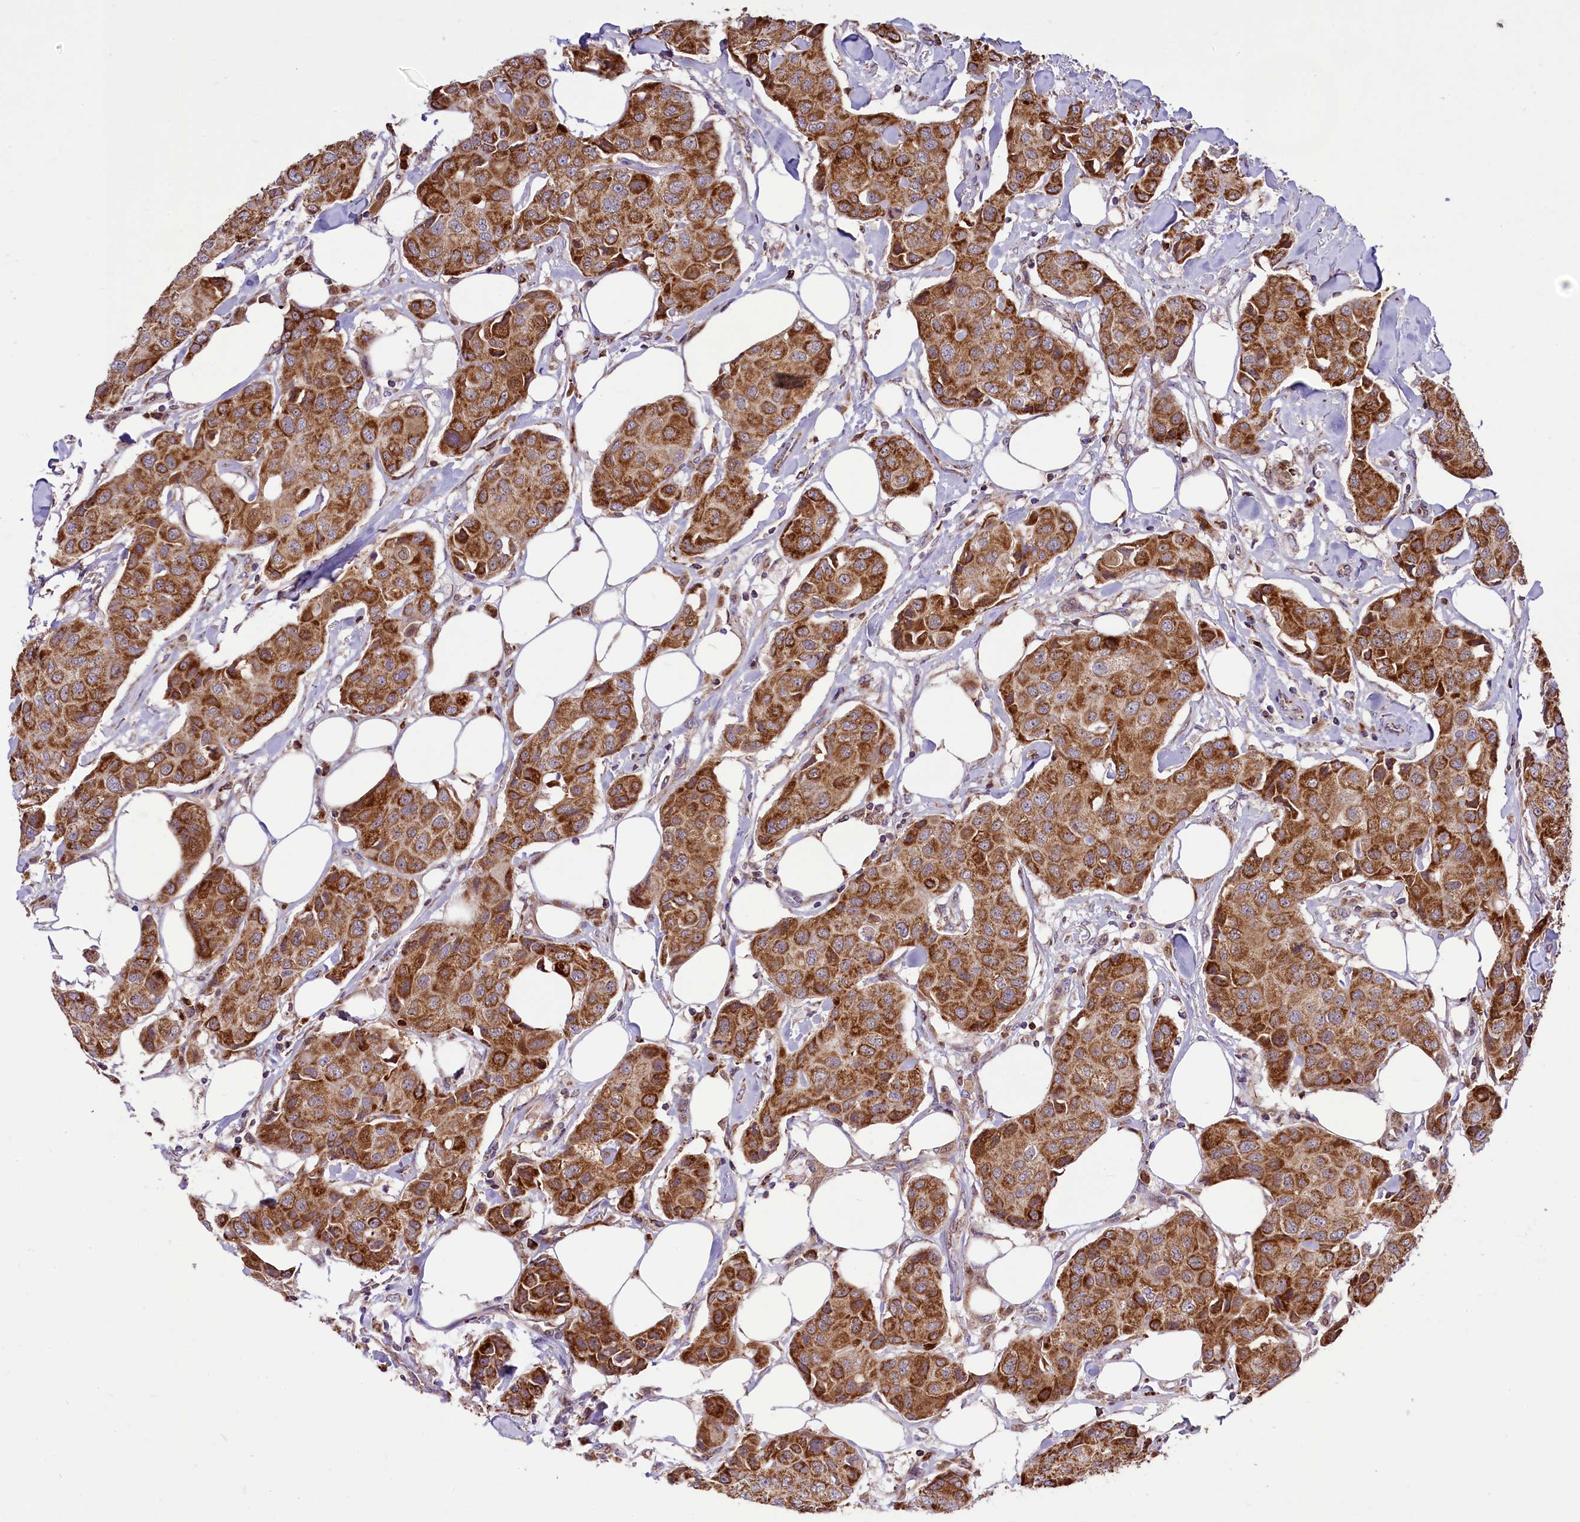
{"staining": {"intensity": "moderate", "quantity": ">75%", "location": "cytoplasmic/membranous"}, "tissue": "breast cancer", "cell_type": "Tumor cells", "image_type": "cancer", "snomed": [{"axis": "morphology", "description": "Duct carcinoma"}, {"axis": "topography", "description": "Breast"}], "caption": "Immunohistochemical staining of breast cancer (intraductal carcinoma) demonstrates moderate cytoplasmic/membranous protein positivity in about >75% of tumor cells.", "gene": "COX17", "patient": {"sex": "female", "age": 80}}